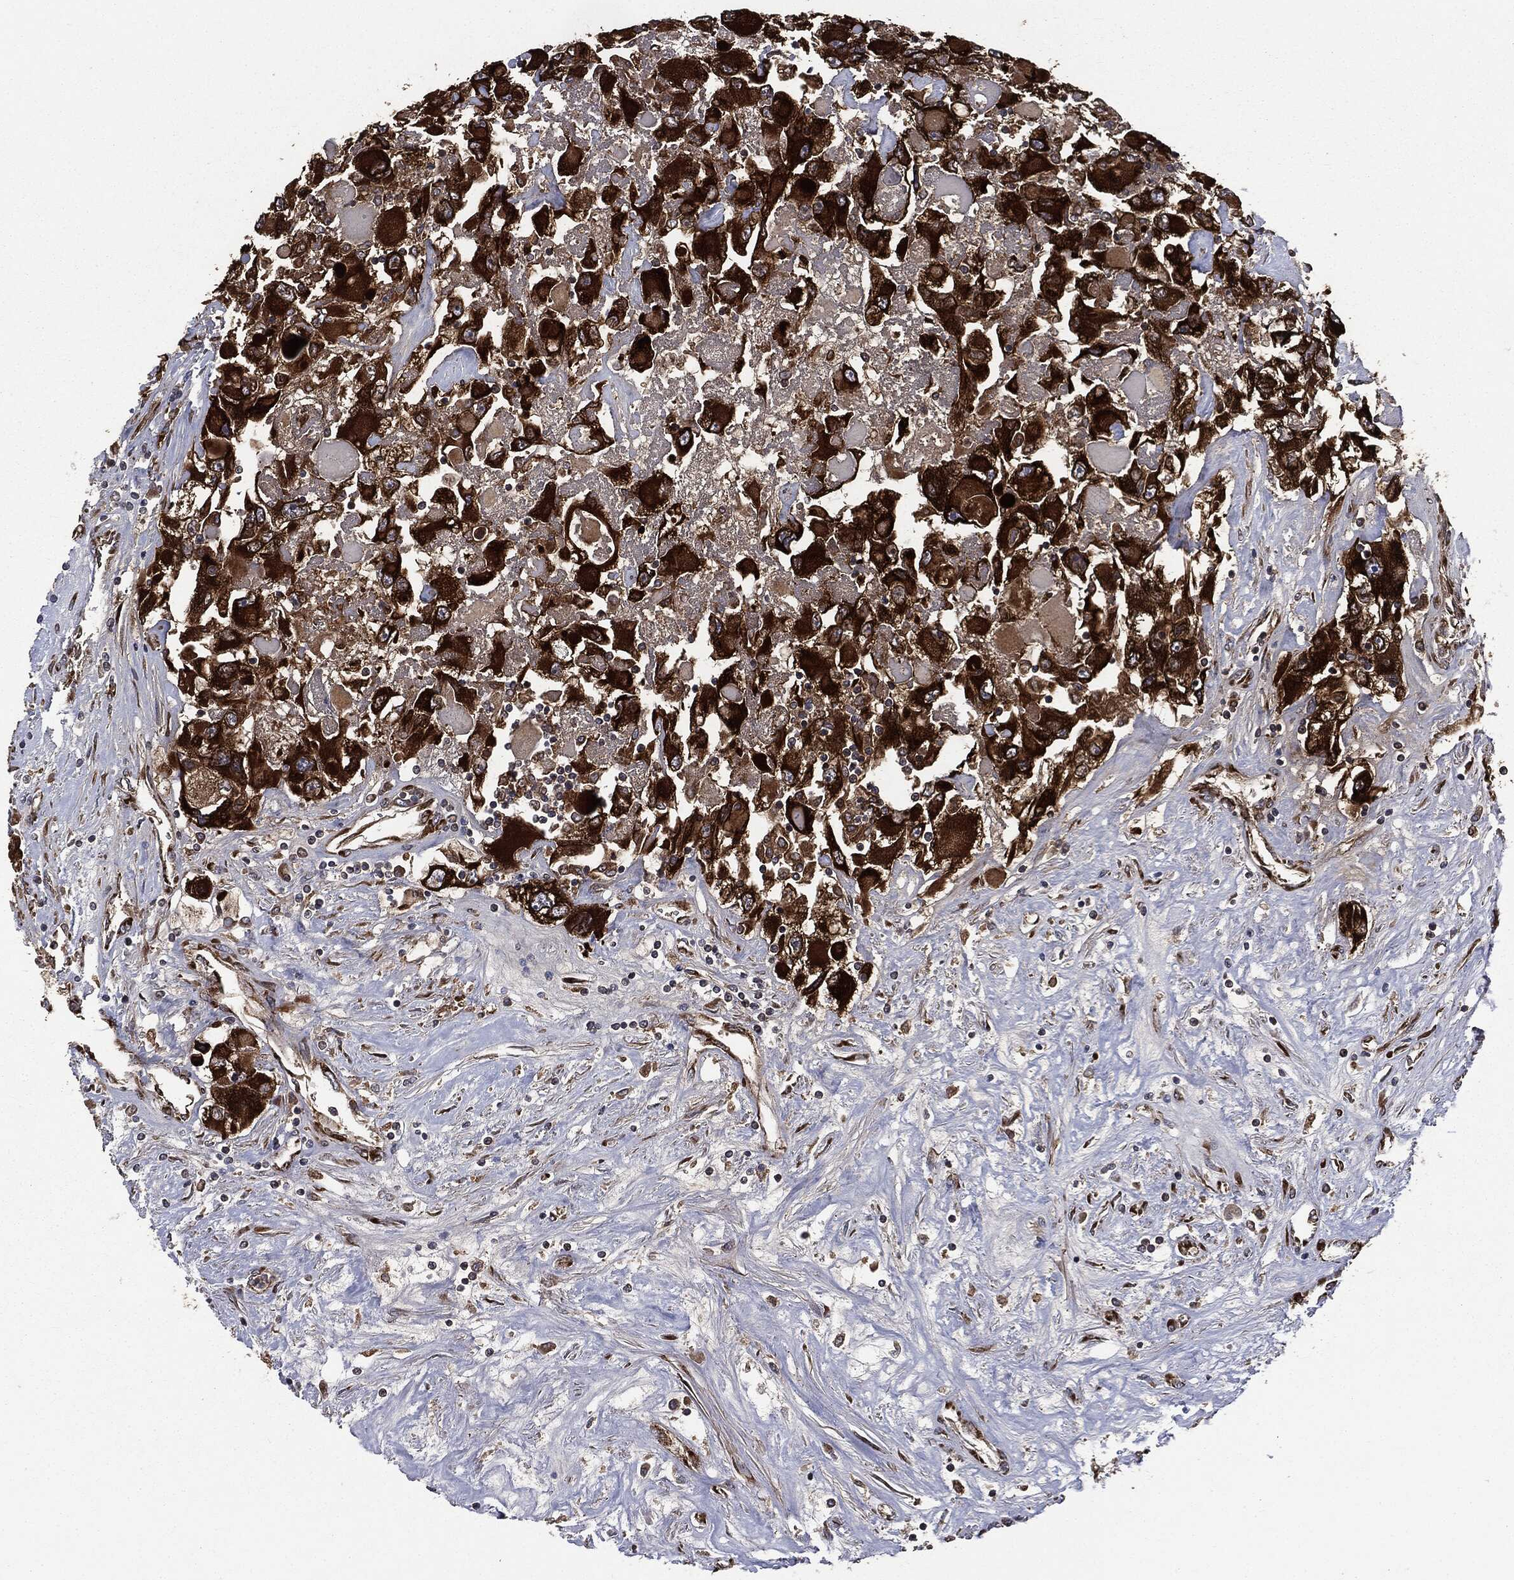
{"staining": {"intensity": "strong", "quantity": ">75%", "location": "cytoplasmic/membranous"}, "tissue": "renal cancer", "cell_type": "Tumor cells", "image_type": "cancer", "snomed": [{"axis": "morphology", "description": "Adenocarcinoma, NOS"}, {"axis": "topography", "description": "Kidney"}], "caption": "Strong cytoplasmic/membranous protein positivity is seen in approximately >75% of tumor cells in renal adenocarcinoma. Nuclei are stained in blue.", "gene": "PLOD3", "patient": {"sex": "female", "age": 52}}